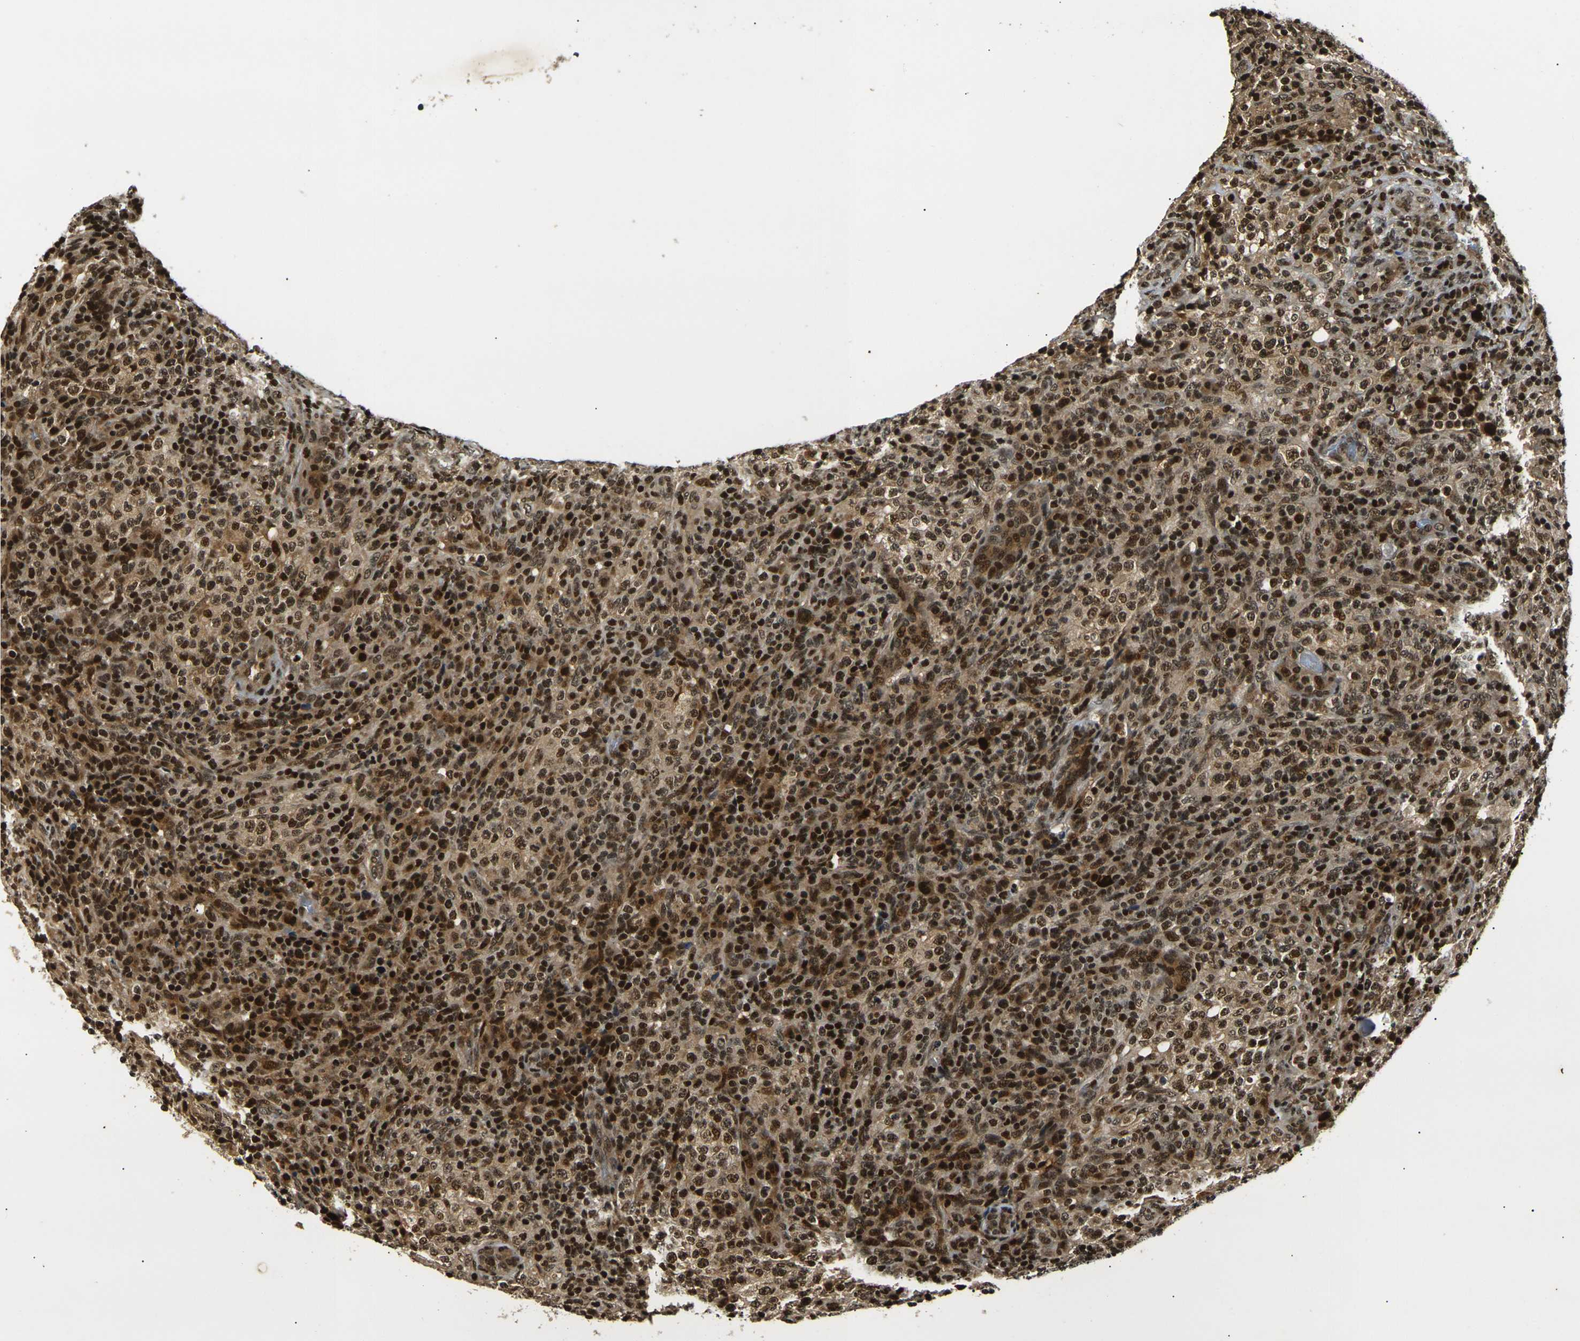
{"staining": {"intensity": "strong", "quantity": ">75%", "location": "nuclear"}, "tissue": "lymphoma", "cell_type": "Tumor cells", "image_type": "cancer", "snomed": [{"axis": "morphology", "description": "Malignant lymphoma, non-Hodgkin's type, High grade"}, {"axis": "topography", "description": "Lymph node"}], "caption": "High-magnification brightfield microscopy of lymphoma stained with DAB (brown) and counterstained with hematoxylin (blue). tumor cells exhibit strong nuclear staining is seen in about>75% of cells.", "gene": "ACTL6A", "patient": {"sex": "female", "age": 76}}